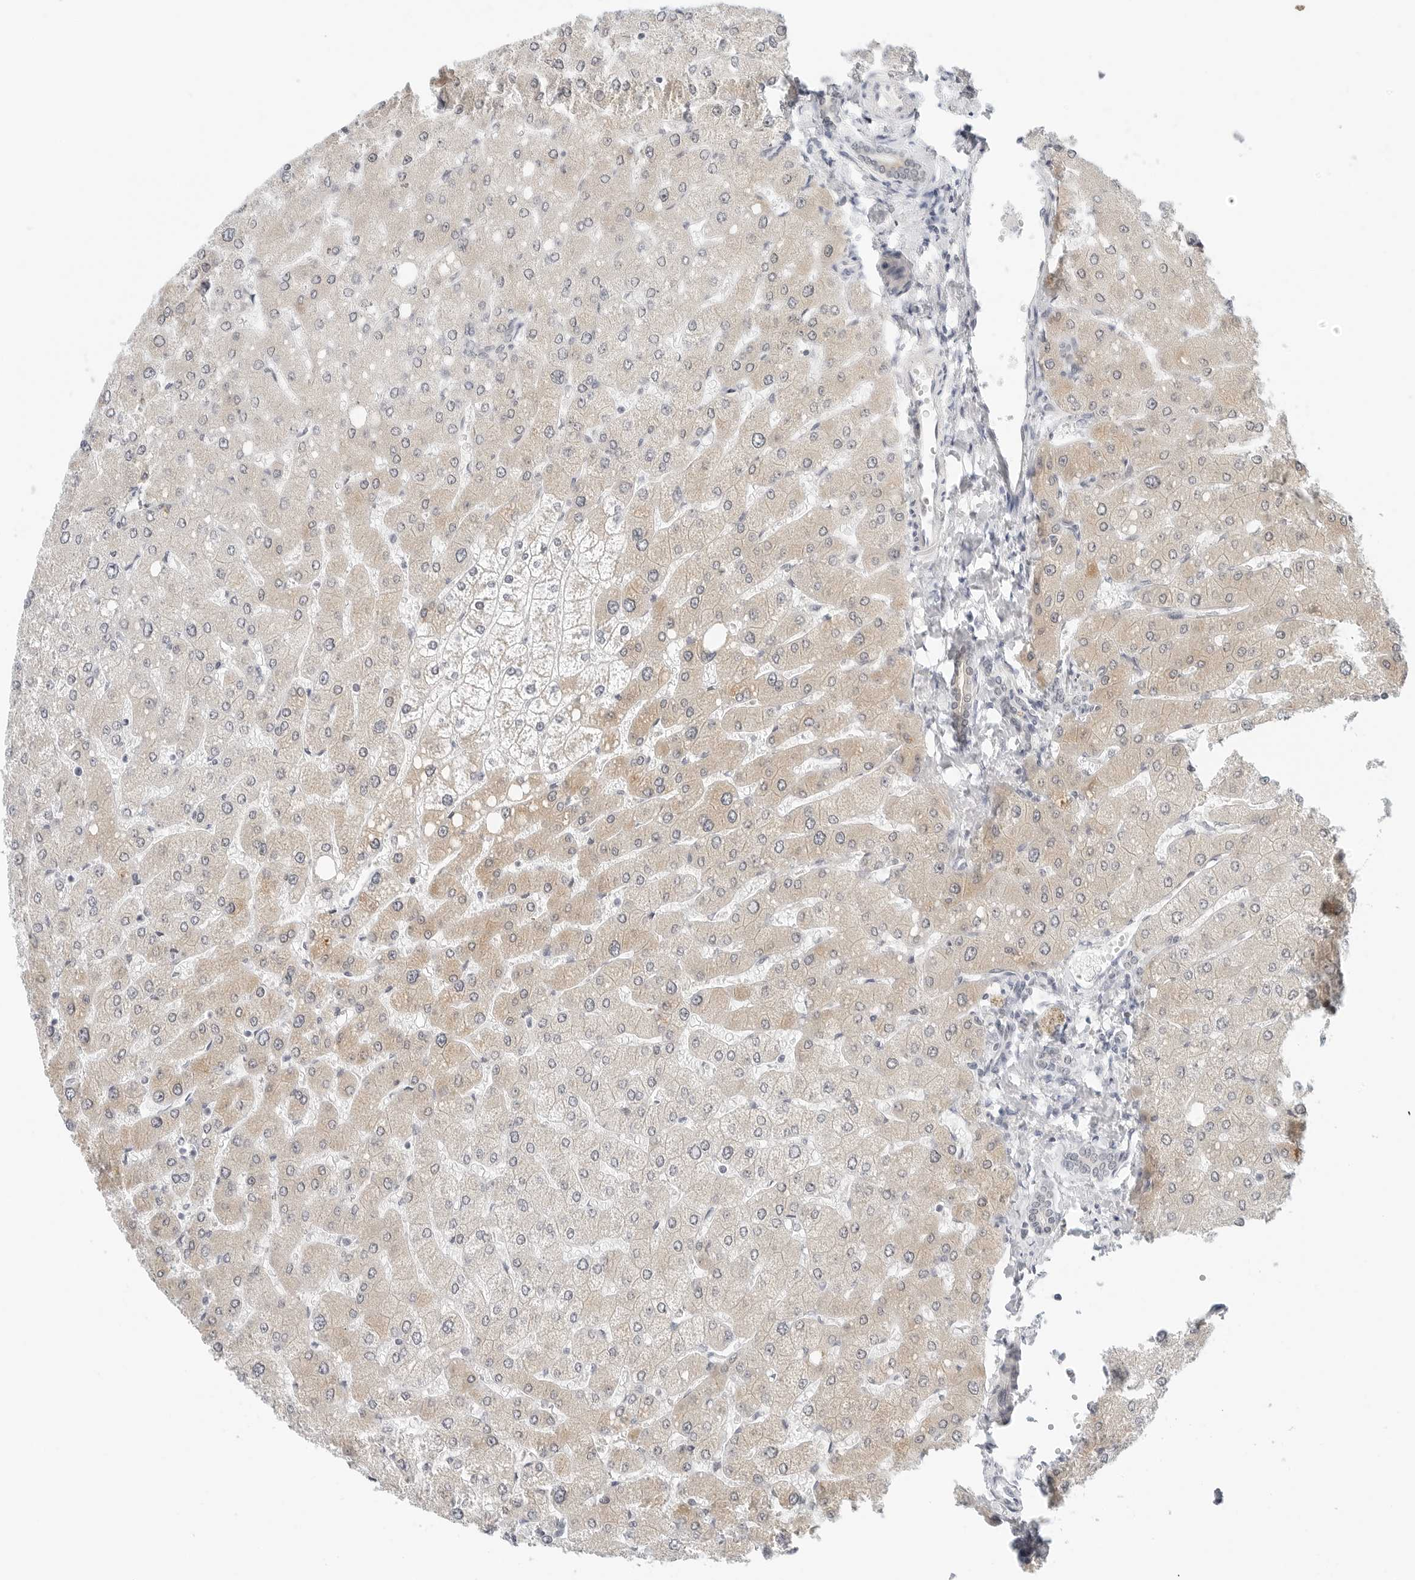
{"staining": {"intensity": "moderate", "quantity": "<25%", "location": "cytoplasmic/membranous"}, "tissue": "liver", "cell_type": "Cholangiocytes", "image_type": "normal", "snomed": [{"axis": "morphology", "description": "Normal tissue, NOS"}, {"axis": "topography", "description": "Liver"}], "caption": "Human liver stained for a protein (brown) demonstrates moderate cytoplasmic/membranous positive positivity in about <25% of cholangiocytes.", "gene": "TSEN2", "patient": {"sex": "male", "age": 55}}